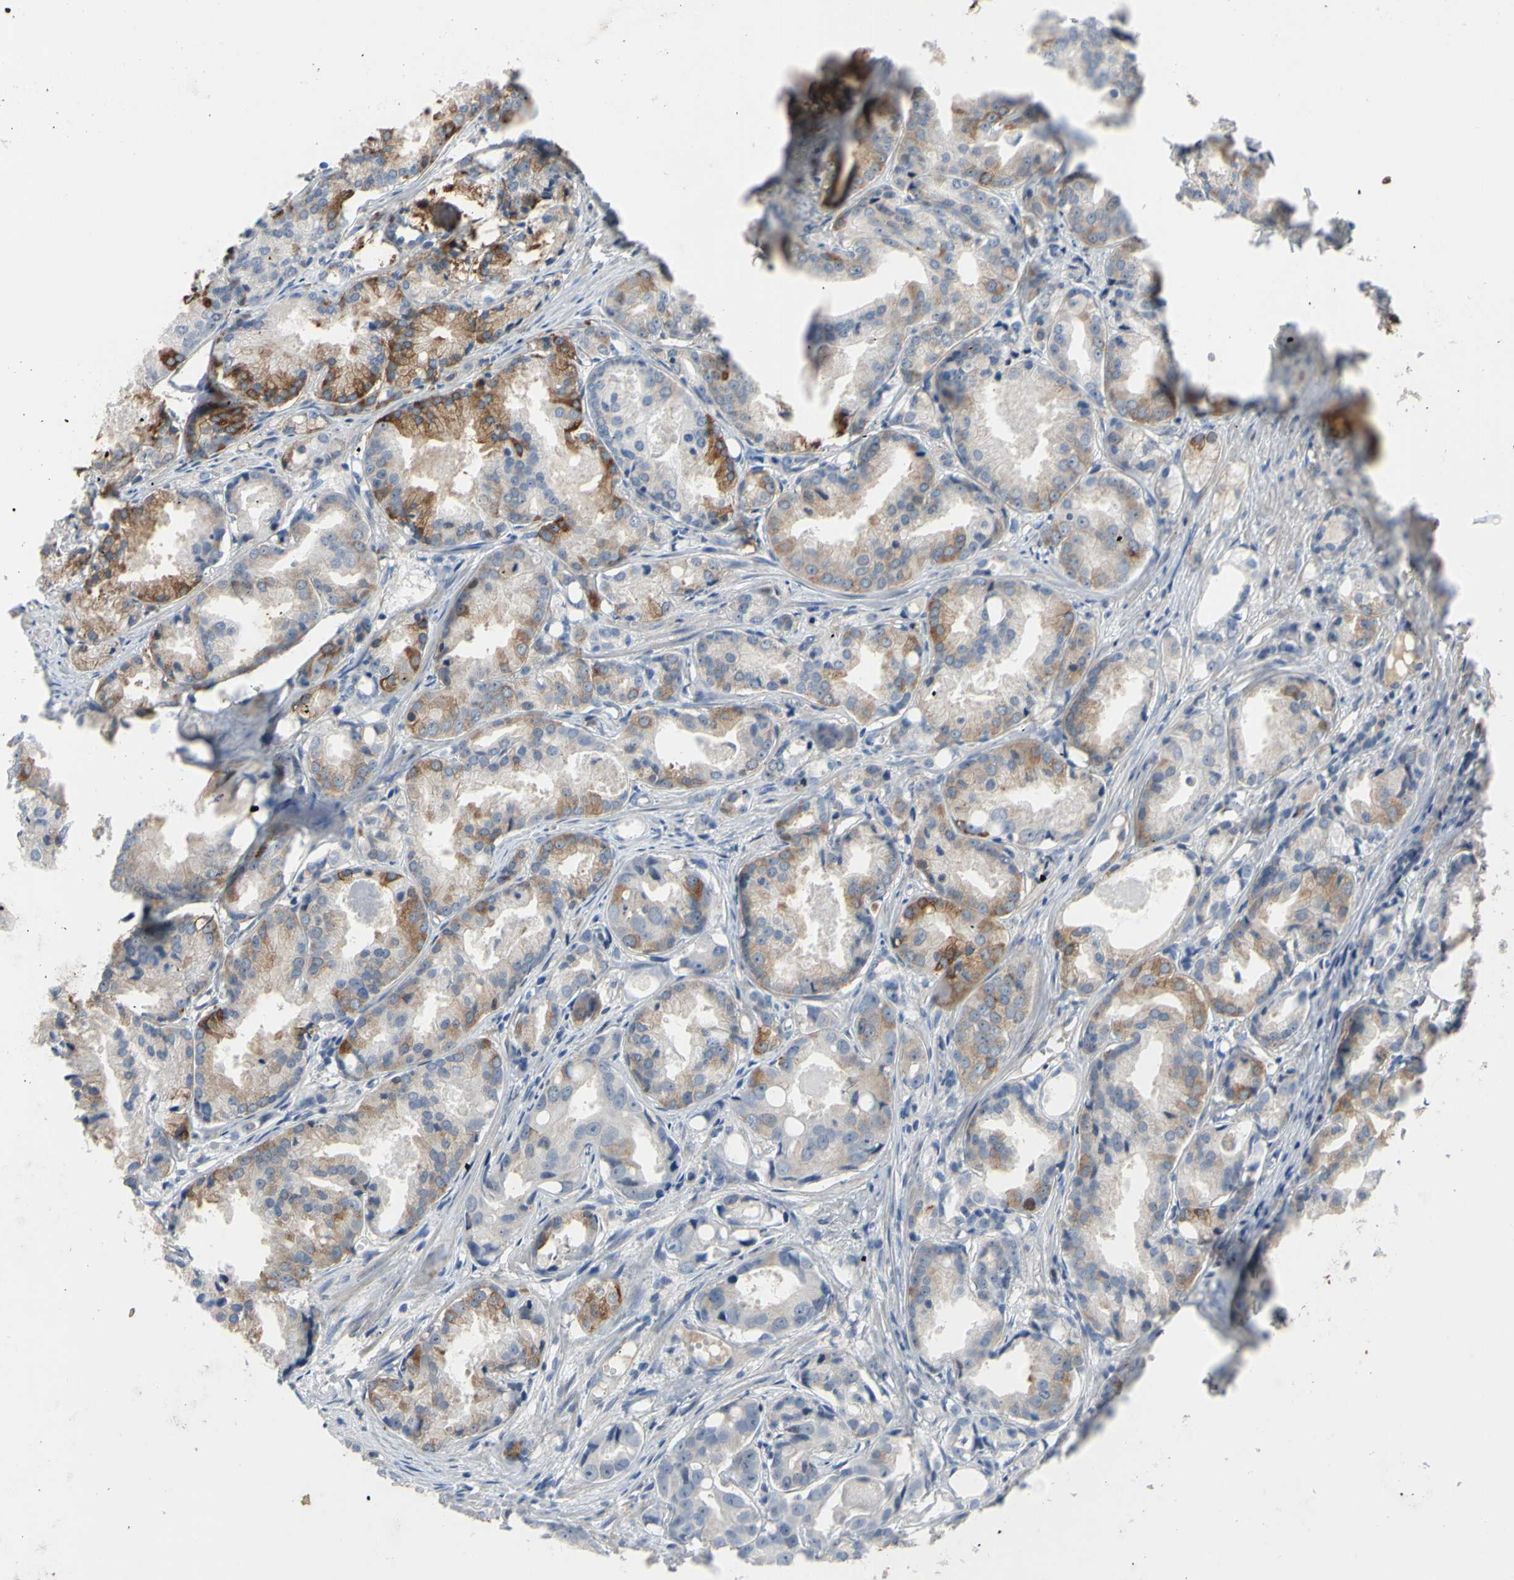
{"staining": {"intensity": "moderate", "quantity": "<25%", "location": "cytoplasmic/membranous"}, "tissue": "prostate cancer", "cell_type": "Tumor cells", "image_type": "cancer", "snomed": [{"axis": "morphology", "description": "Adenocarcinoma, Low grade"}, {"axis": "topography", "description": "Prostate"}], "caption": "Immunohistochemistry (IHC) (DAB) staining of prostate cancer (low-grade adenocarcinoma) displays moderate cytoplasmic/membranous protein positivity in about <25% of tumor cells.", "gene": "LHX9", "patient": {"sex": "male", "age": 72}}